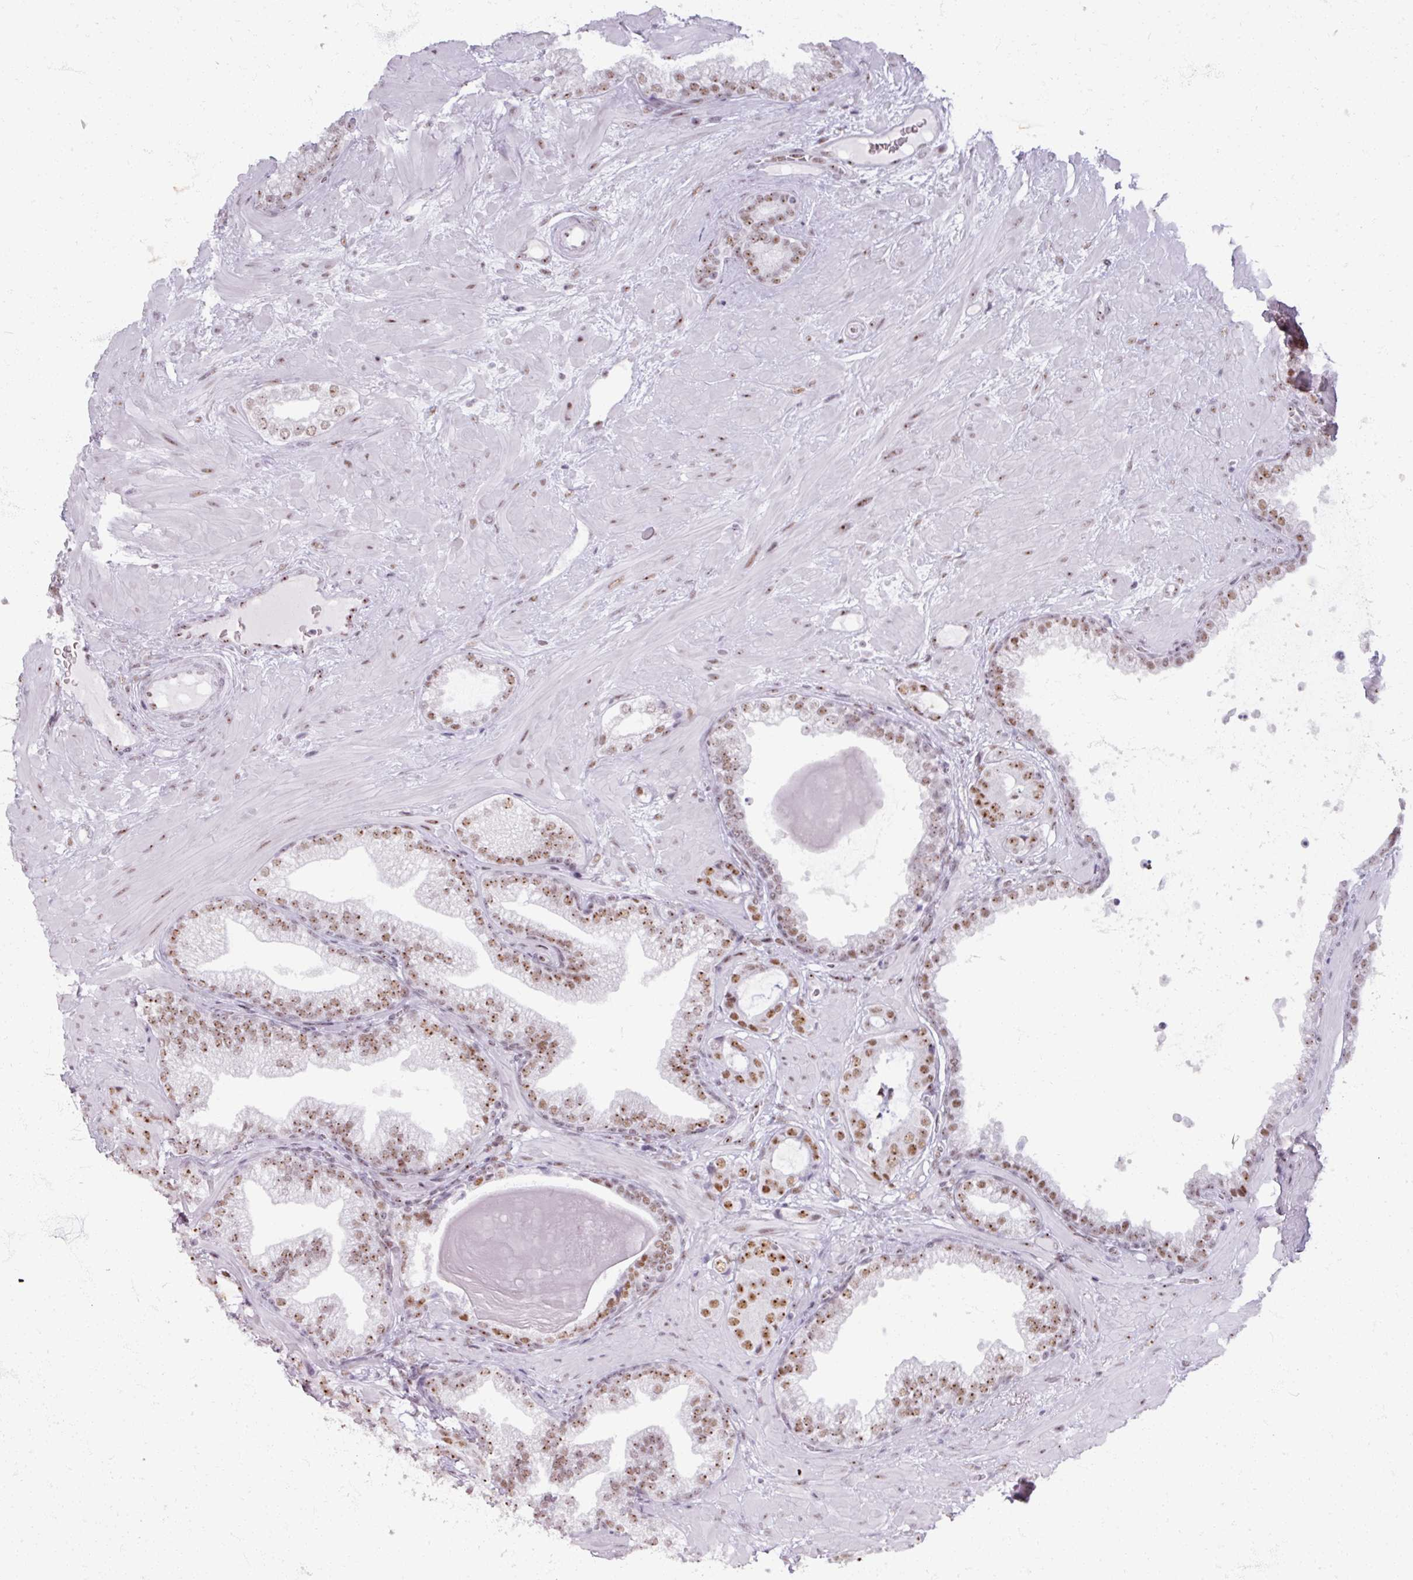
{"staining": {"intensity": "moderate", "quantity": ">75%", "location": "nuclear"}, "tissue": "prostate cancer", "cell_type": "Tumor cells", "image_type": "cancer", "snomed": [{"axis": "morphology", "description": "Adenocarcinoma, Low grade"}, {"axis": "topography", "description": "Prostate"}], "caption": "DAB immunohistochemical staining of prostate cancer (adenocarcinoma (low-grade)) displays moderate nuclear protein staining in about >75% of tumor cells.", "gene": "ADAR", "patient": {"sex": "male", "age": 61}}